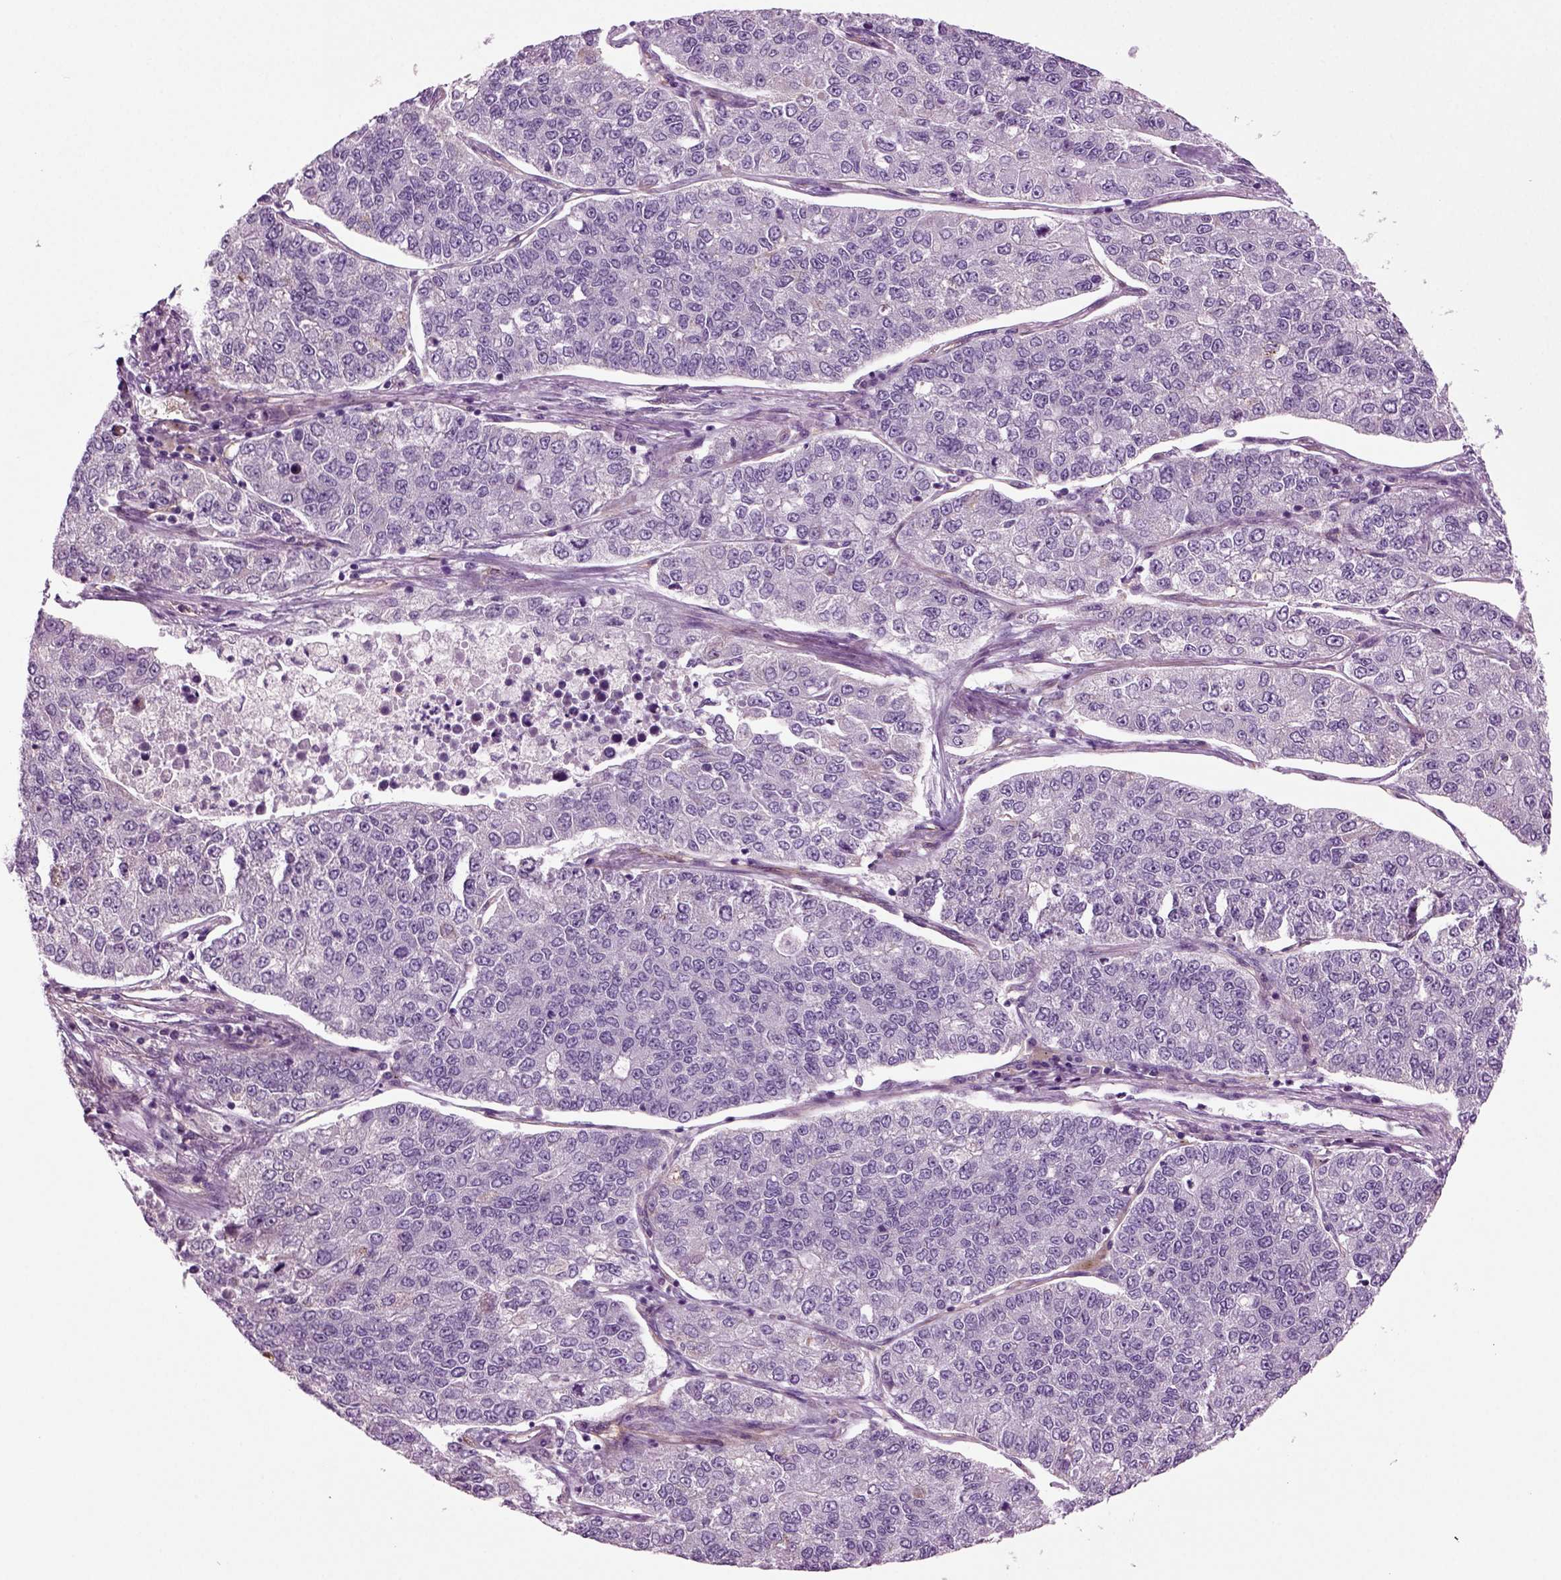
{"staining": {"intensity": "negative", "quantity": "none", "location": "none"}, "tissue": "lung cancer", "cell_type": "Tumor cells", "image_type": "cancer", "snomed": [{"axis": "morphology", "description": "Adenocarcinoma, NOS"}, {"axis": "topography", "description": "Lung"}], "caption": "DAB (3,3'-diaminobenzidine) immunohistochemical staining of human adenocarcinoma (lung) demonstrates no significant positivity in tumor cells. (DAB immunohistochemistry with hematoxylin counter stain).", "gene": "COL9A2", "patient": {"sex": "male", "age": 49}}